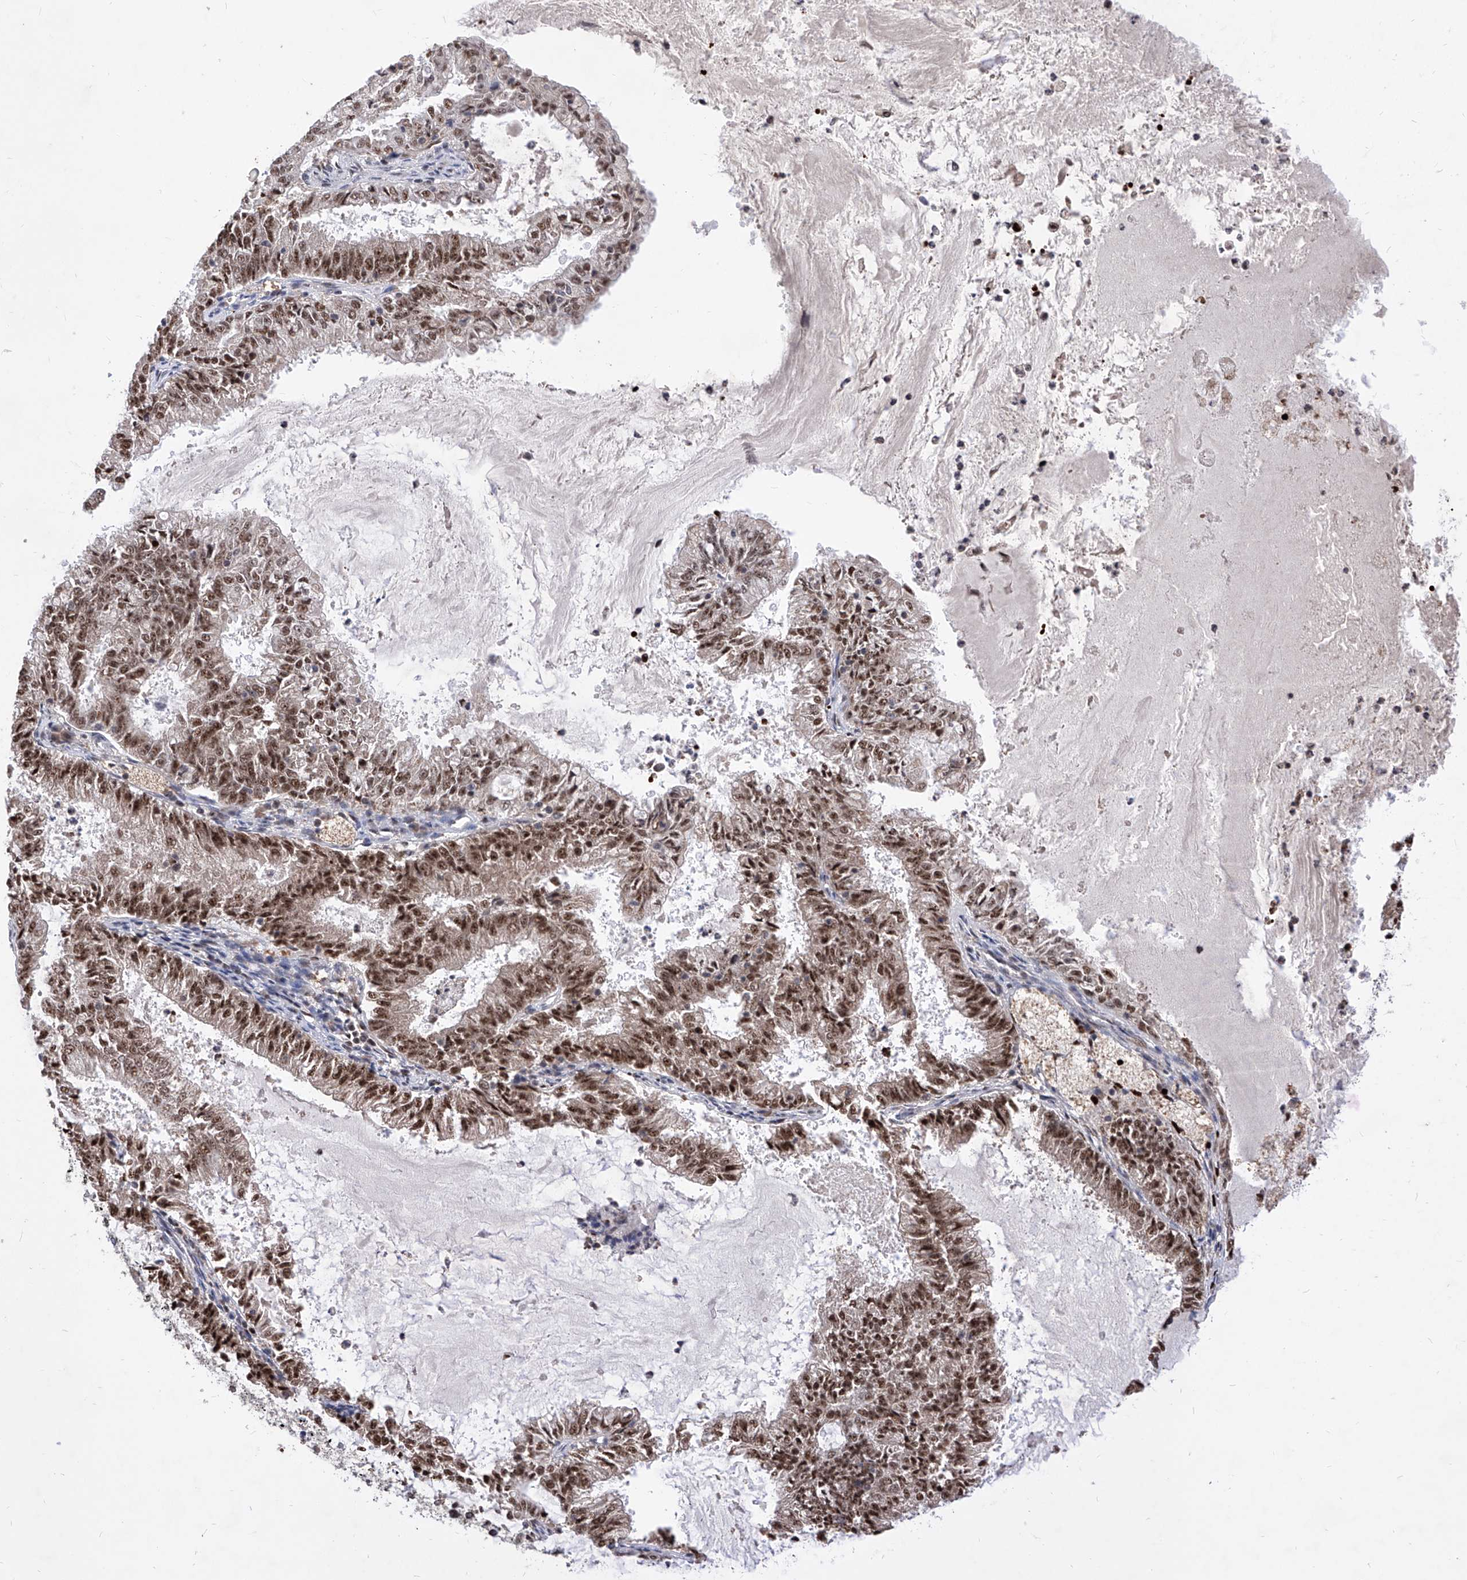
{"staining": {"intensity": "strong", "quantity": ">75%", "location": "cytoplasmic/membranous"}, "tissue": "endometrial cancer", "cell_type": "Tumor cells", "image_type": "cancer", "snomed": [{"axis": "morphology", "description": "Adenocarcinoma, NOS"}, {"axis": "topography", "description": "Endometrium"}], "caption": "Endometrial adenocarcinoma stained with immunohistochemistry shows strong cytoplasmic/membranous staining in about >75% of tumor cells. The protein is stained brown, and the nuclei are stained in blue (DAB IHC with brightfield microscopy, high magnification).", "gene": "PHF5A", "patient": {"sex": "female", "age": 57}}